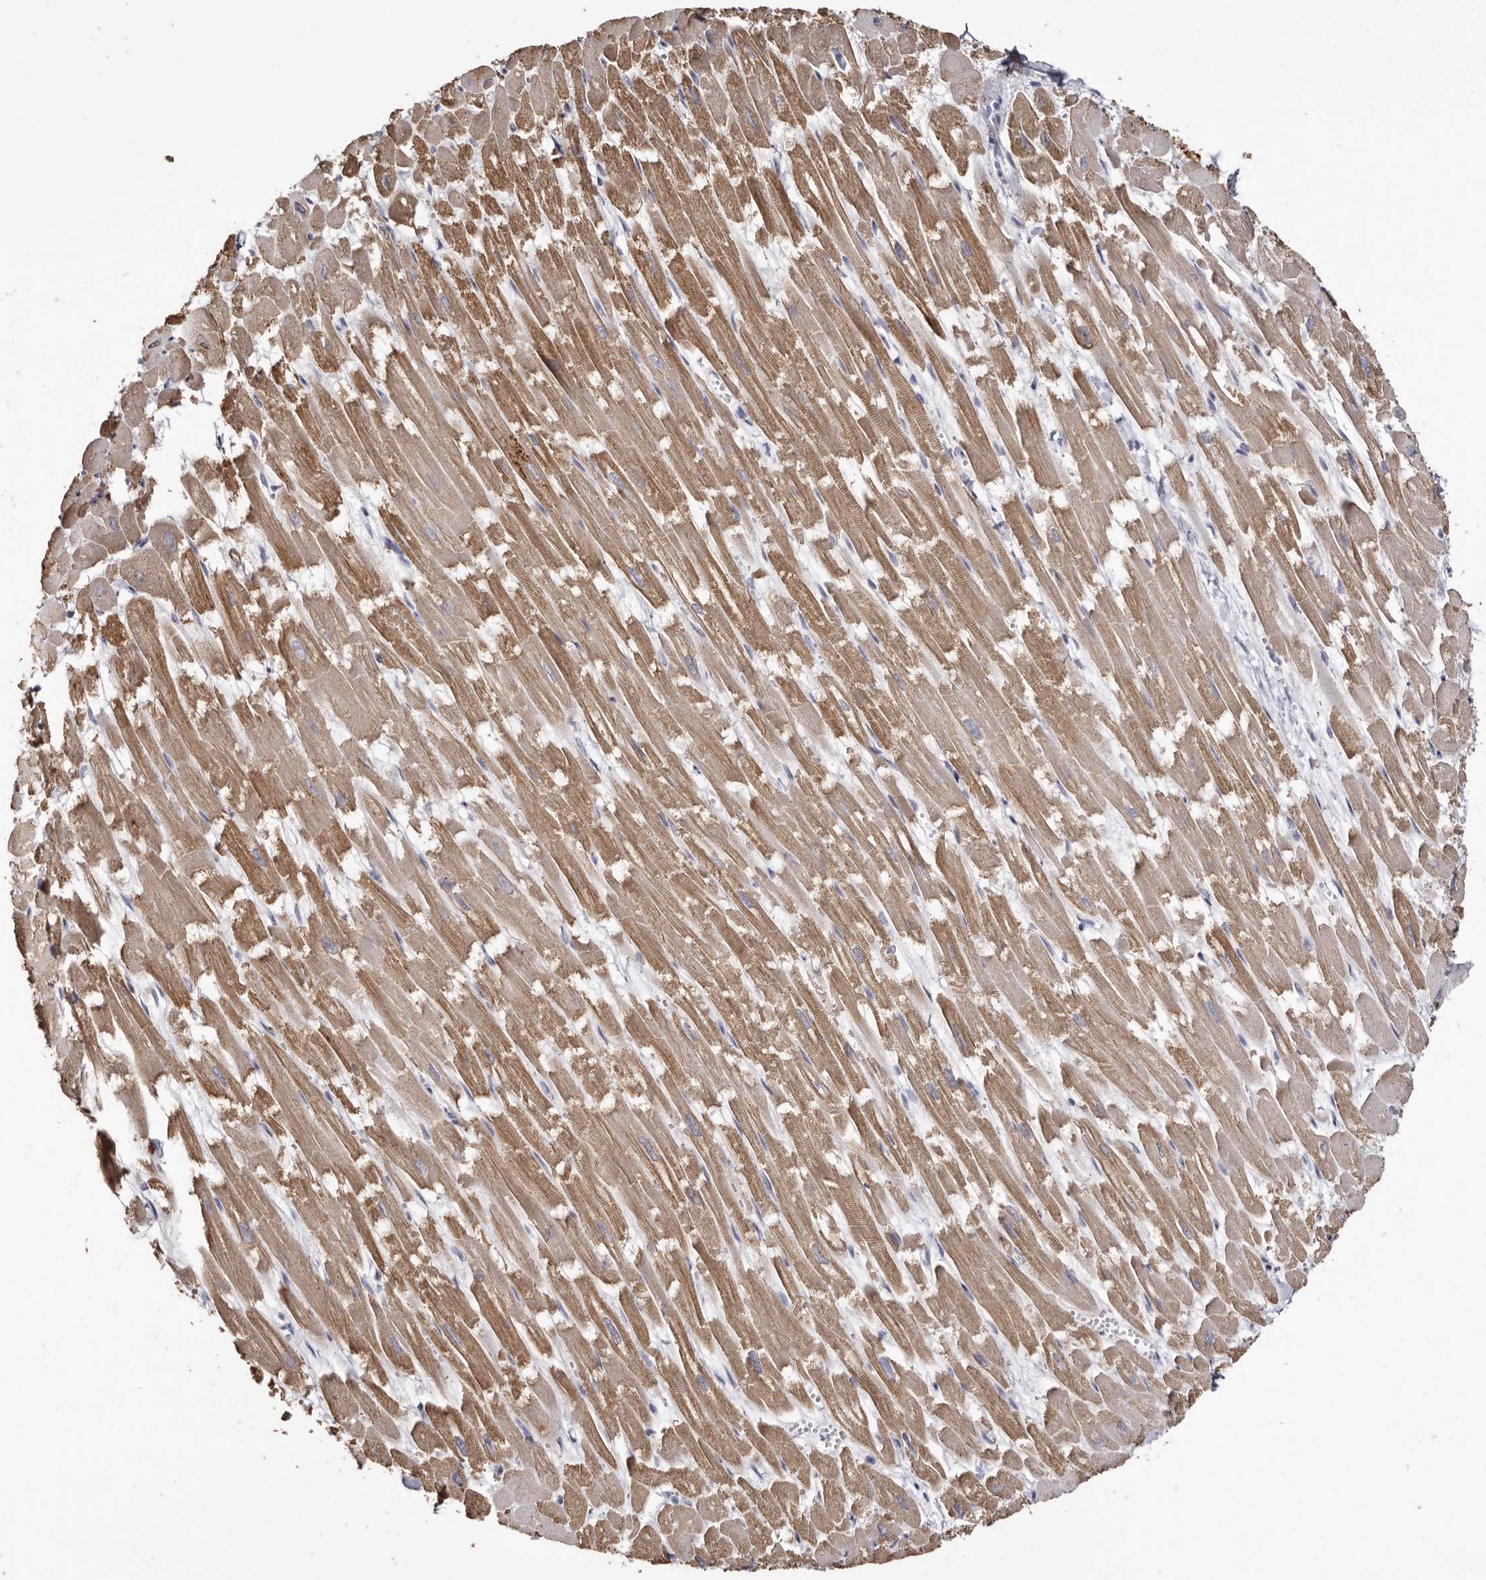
{"staining": {"intensity": "moderate", "quantity": "25%-75%", "location": "cytoplasmic/membranous"}, "tissue": "heart muscle", "cell_type": "Cardiomyocytes", "image_type": "normal", "snomed": [{"axis": "morphology", "description": "Normal tissue, NOS"}, {"axis": "topography", "description": "Heart"}], "caption": "IHC image of benign human heart muscle stained for a protein (brown), which shows medium levels of moderate cytoplasmic/membranous positivity in approximately 25%-75% of cardiomyocytes.", "gene": "CASQ1", "patient": {"sex": "male", "age": 54}}